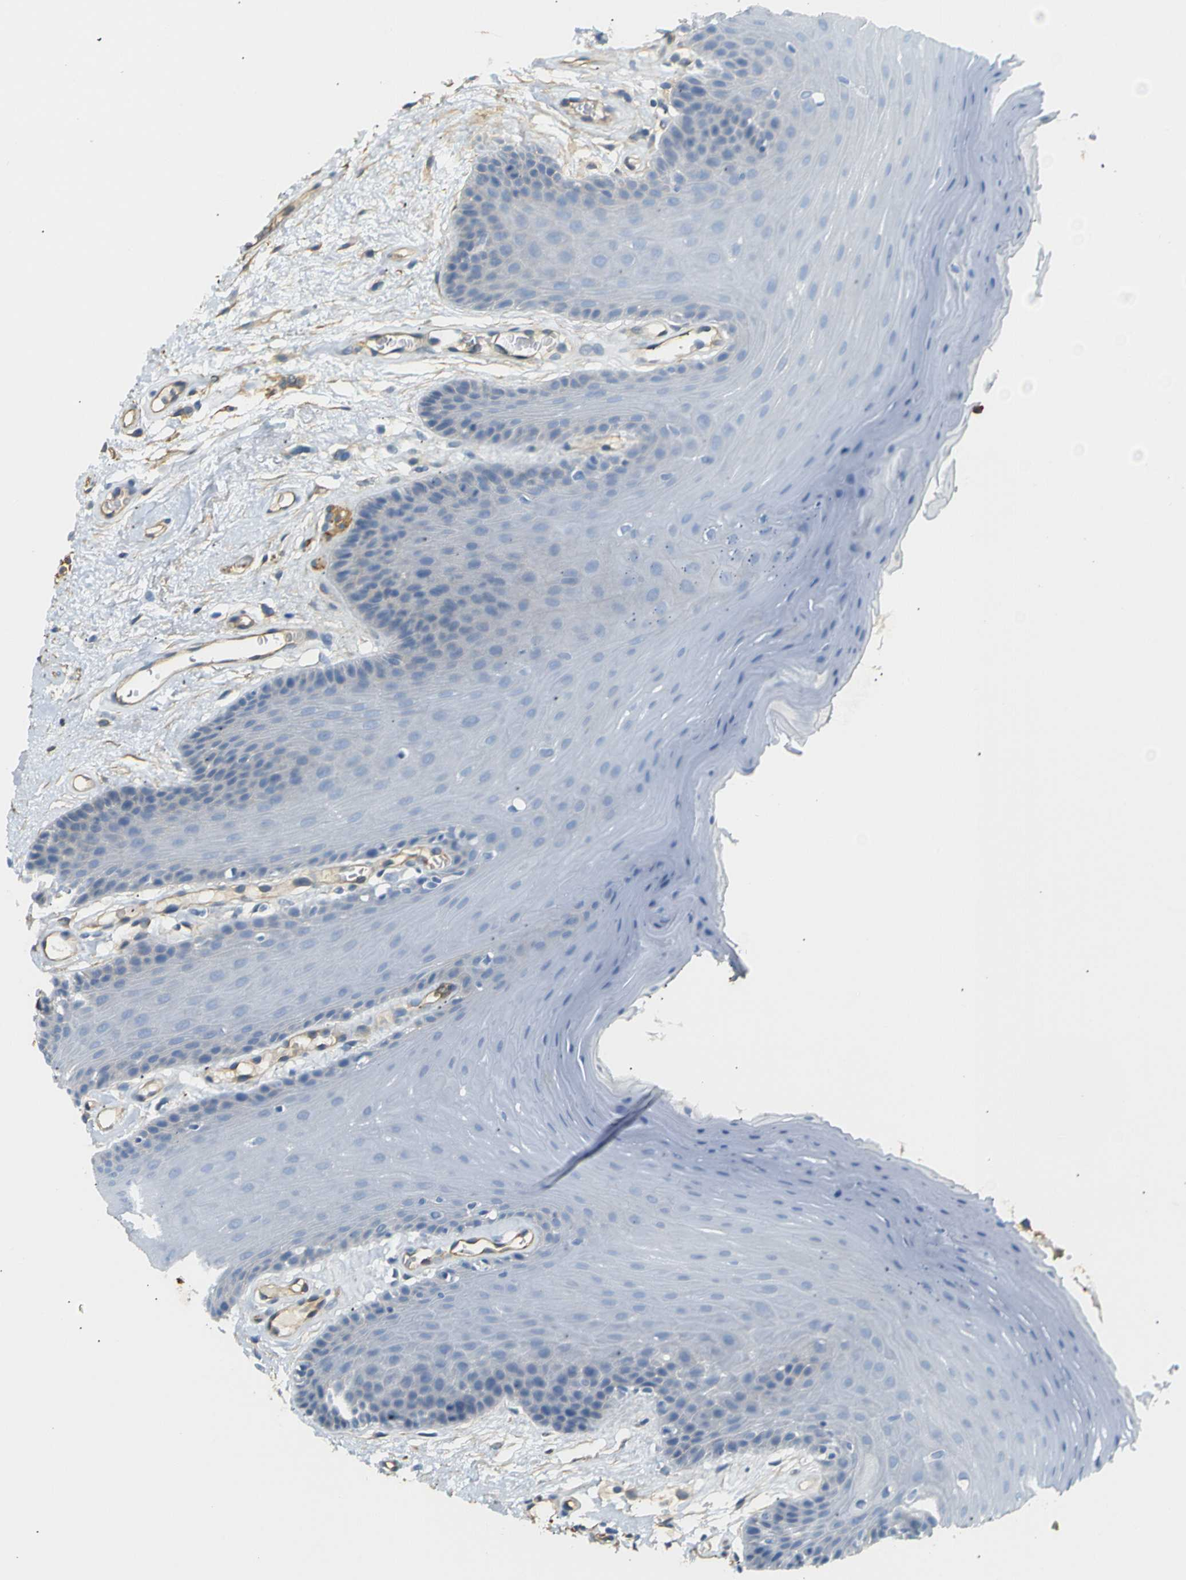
{"staining": {"intensity": "negative", "quantity": "none", "location": "none"}, "tissue": "oral mucosa", "cell_type": "Squamous epithelial cells", "image_type": "normal", "snomed": [{"axis": "morphology", "description": "Normal tissue, NOS"}, {"axis": "morphology", "description": "Squamous cell carcinoma, NOS"}, {"axis": "topography", "description": "Skeletal muscle"}, {"axis": "topography", "description": "Adipose tissue"}, {"axis": "topography", "description": "Vascular tissue"}, {"axis": "topography", "description": "Oral tissue"}, {"axis": "topography", "description": "Peripheral nerve tissue"}, {"axis": "topography", "description": "Head-Neck"}], "caption": "DAB (3,3'-diaminobenzidine) immunohistochemical staining of unremarkable human oral mucosa shows no significant expression in squamous epithelial cells. The staining is performed using DAB (3,3'-diaminobenzidine) brown chromogen with nuclei counter-stained in using hematoxylin.", "gene": "SPTBN1", "patient": {"sex": "male", "age": 71}}